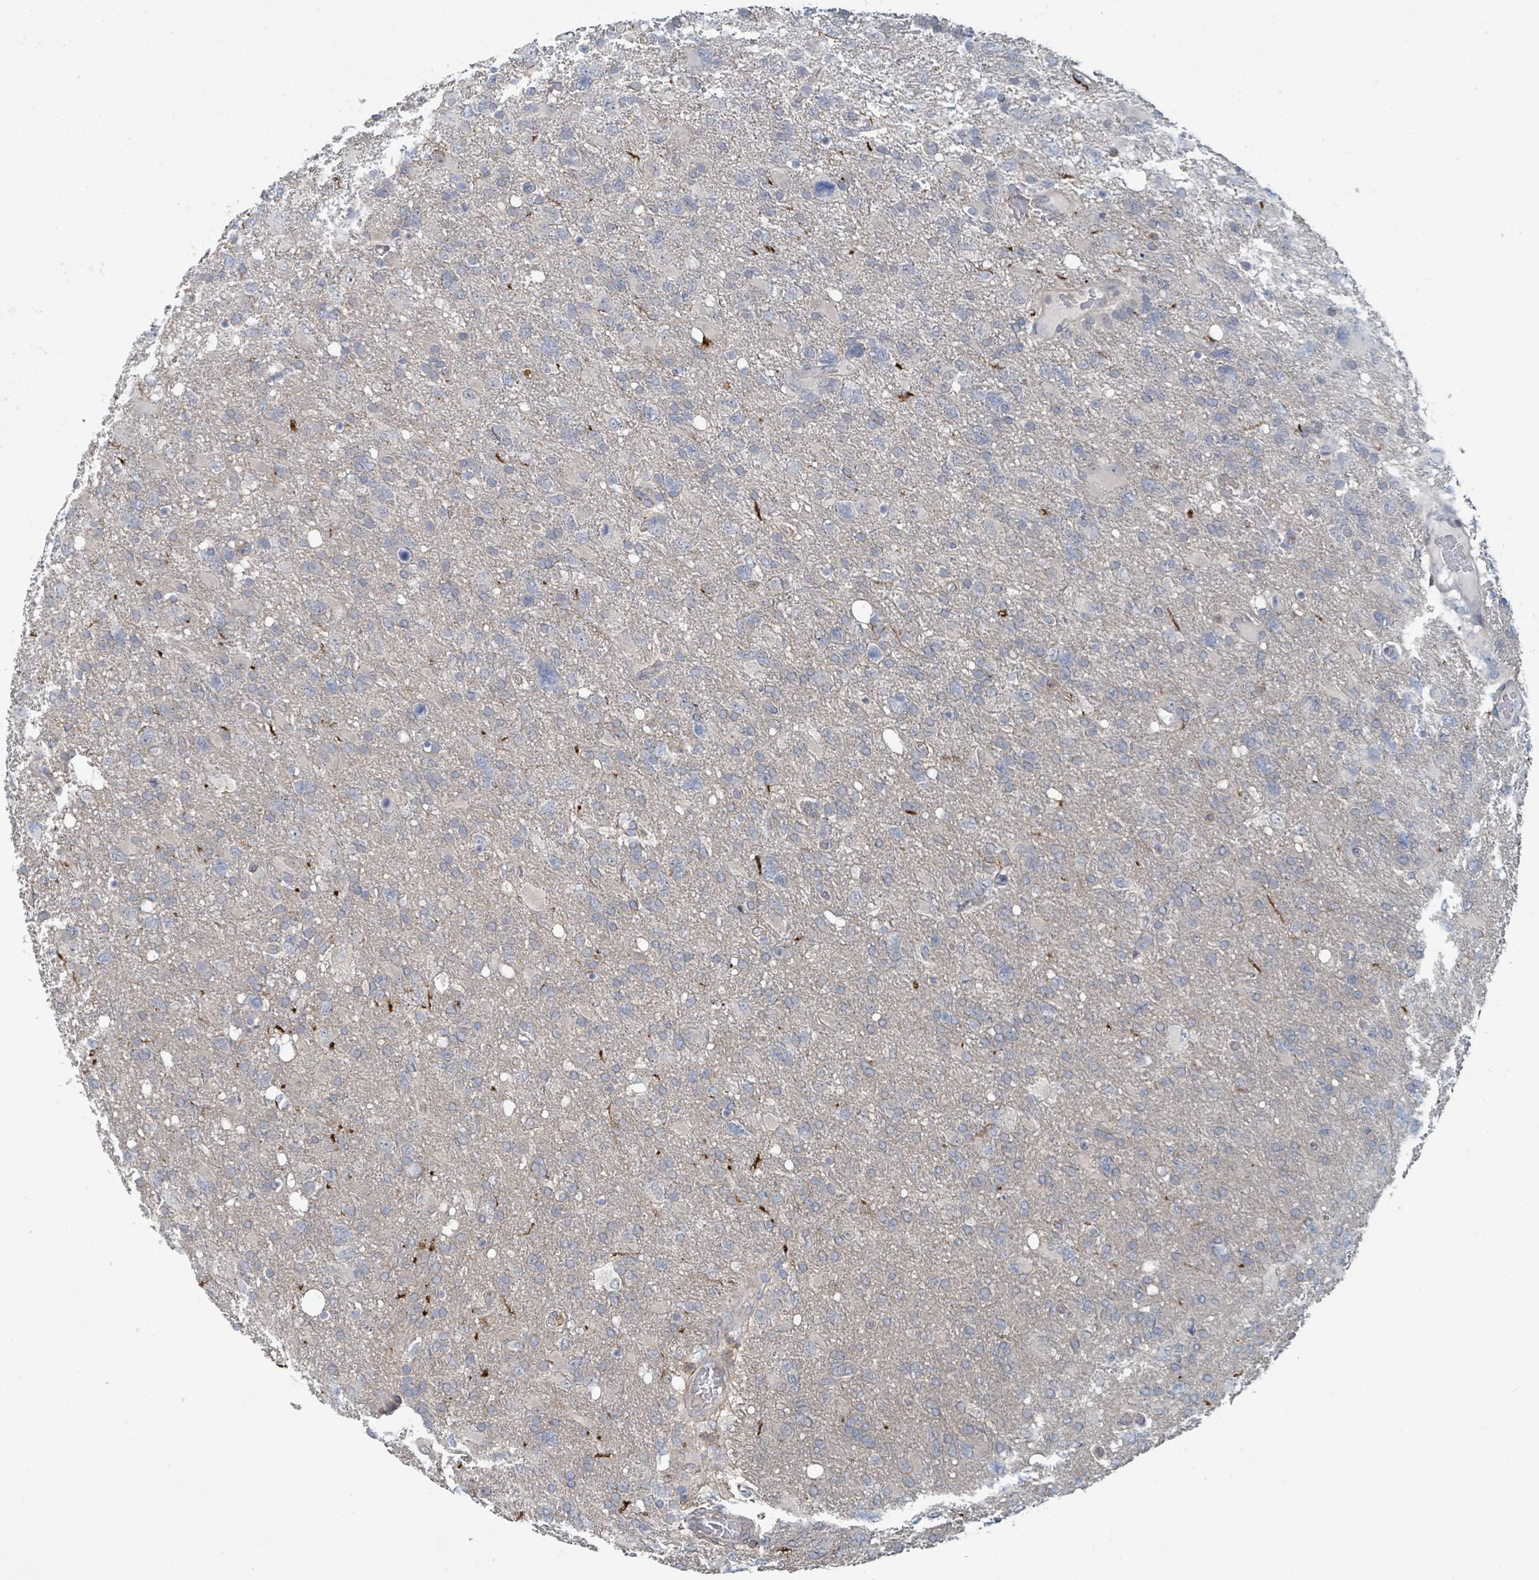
{"staining": {"intensity": "negative", "quantity": "none", "location": "none"}, "tissue": "glioma", "cell_type": "Tumor cells", "image_type": "cancer", "snomed": [{"axis": "morphology", "description": "Glioma, malignant, High grade"}, {"axis": "topography", "description": "Brain"}], "caption": "Micrograph shows no protein expression in tumor cells of glioma tissue.", "gene": "LRRC42", "patient": {"sex": "male", "age": 61}}